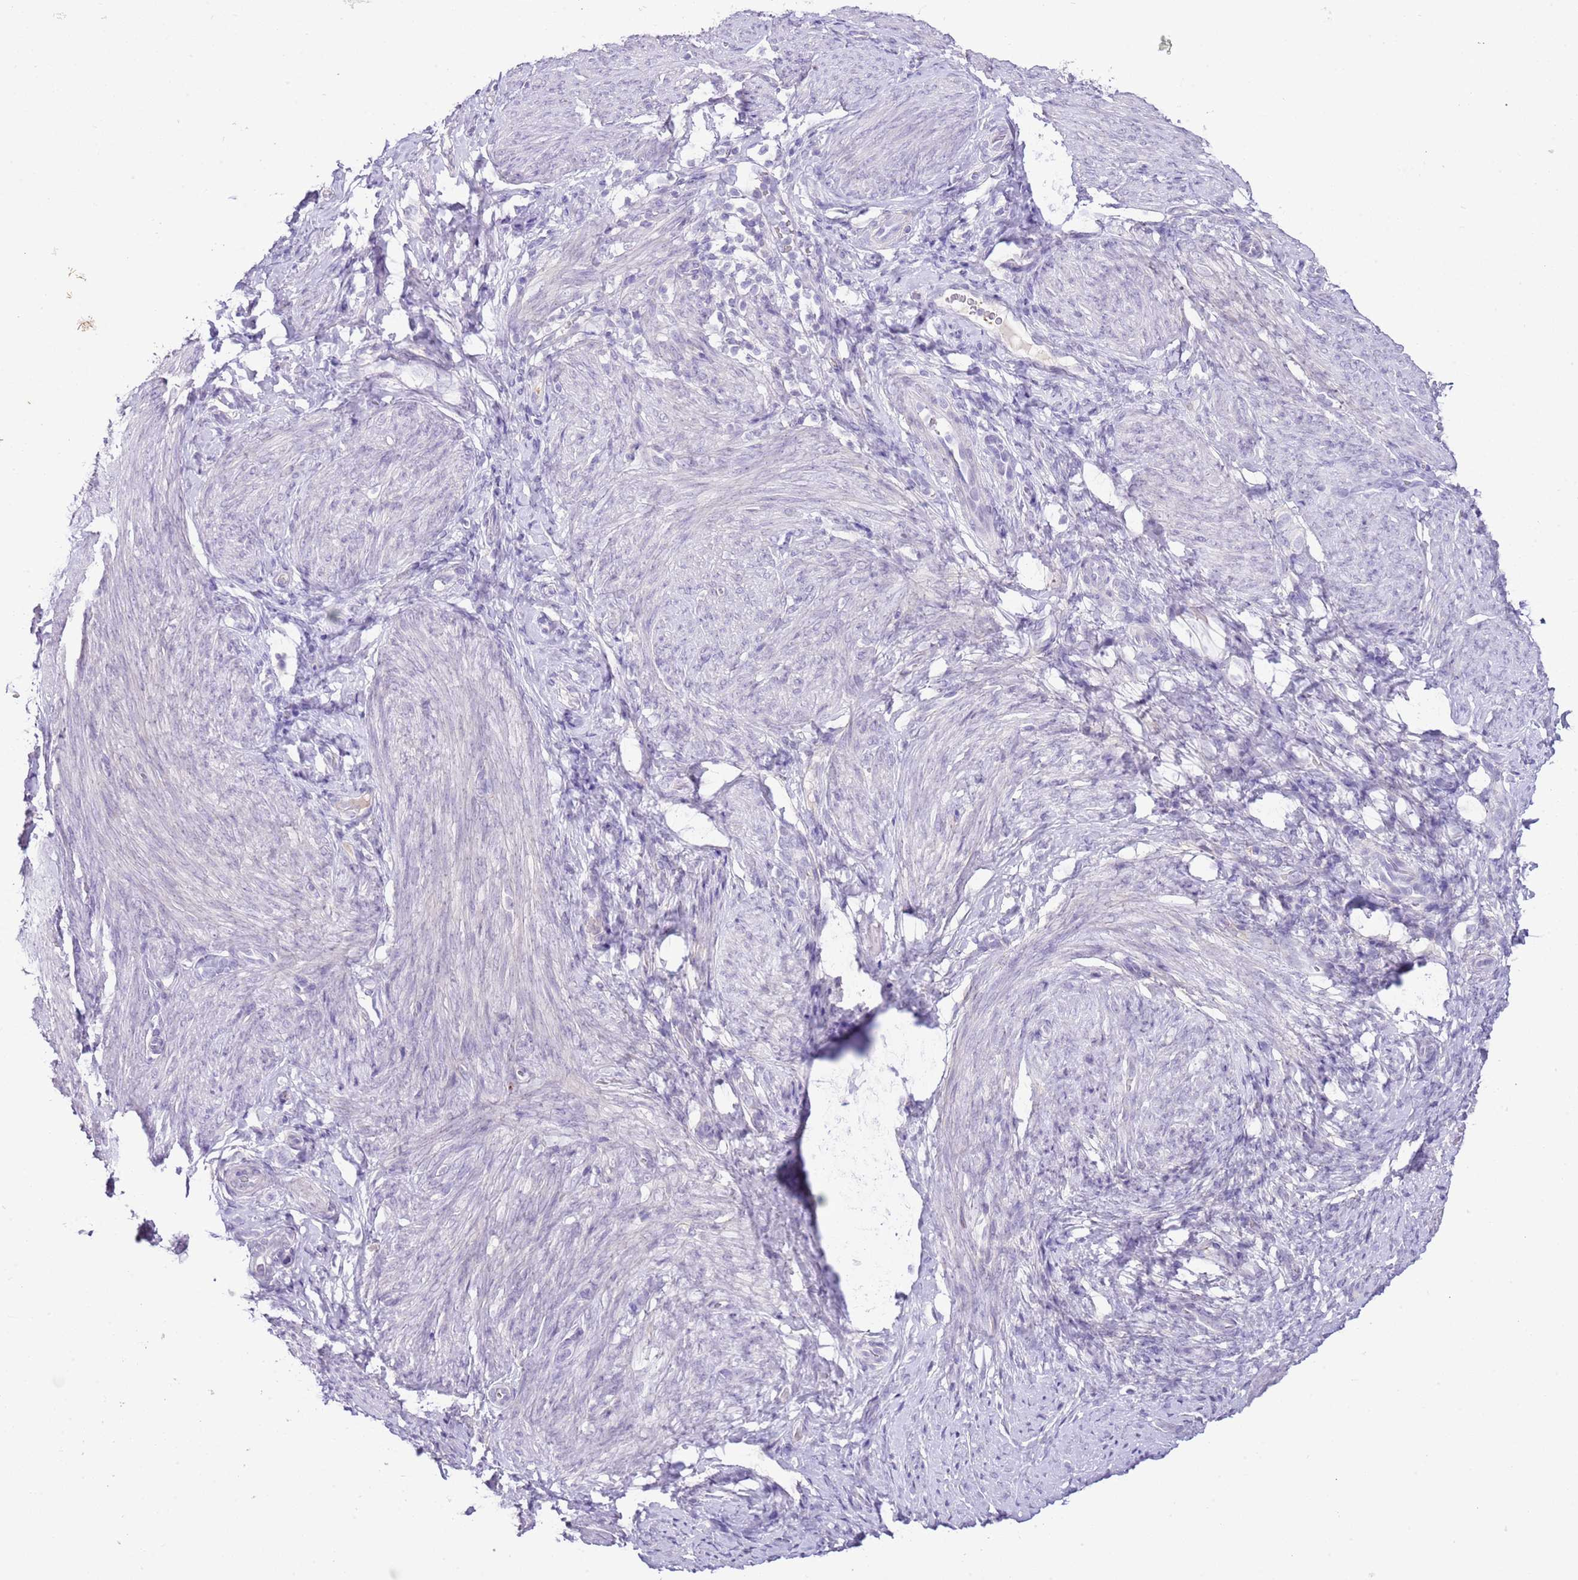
{"staining": {"intensity": "negative", "quantity": "none", "location": "none"}, "tissue": "endometrium", "cell_type": "Cells in endometrial stroma", "image_type": "normal", "snomed": [{"axis": "morphology", "description": "Normal tissue, NOS"}, {"axis": "topography", "description": "Endometrium"}], "caption": "Immunohistochemical staining of unremarkable human endometrium shows no significant staining in cells in endometrial stroma. Nuclei are stained in blue.", "gene": "MIDN", "patient": {"sex": "female", "age": 65}}